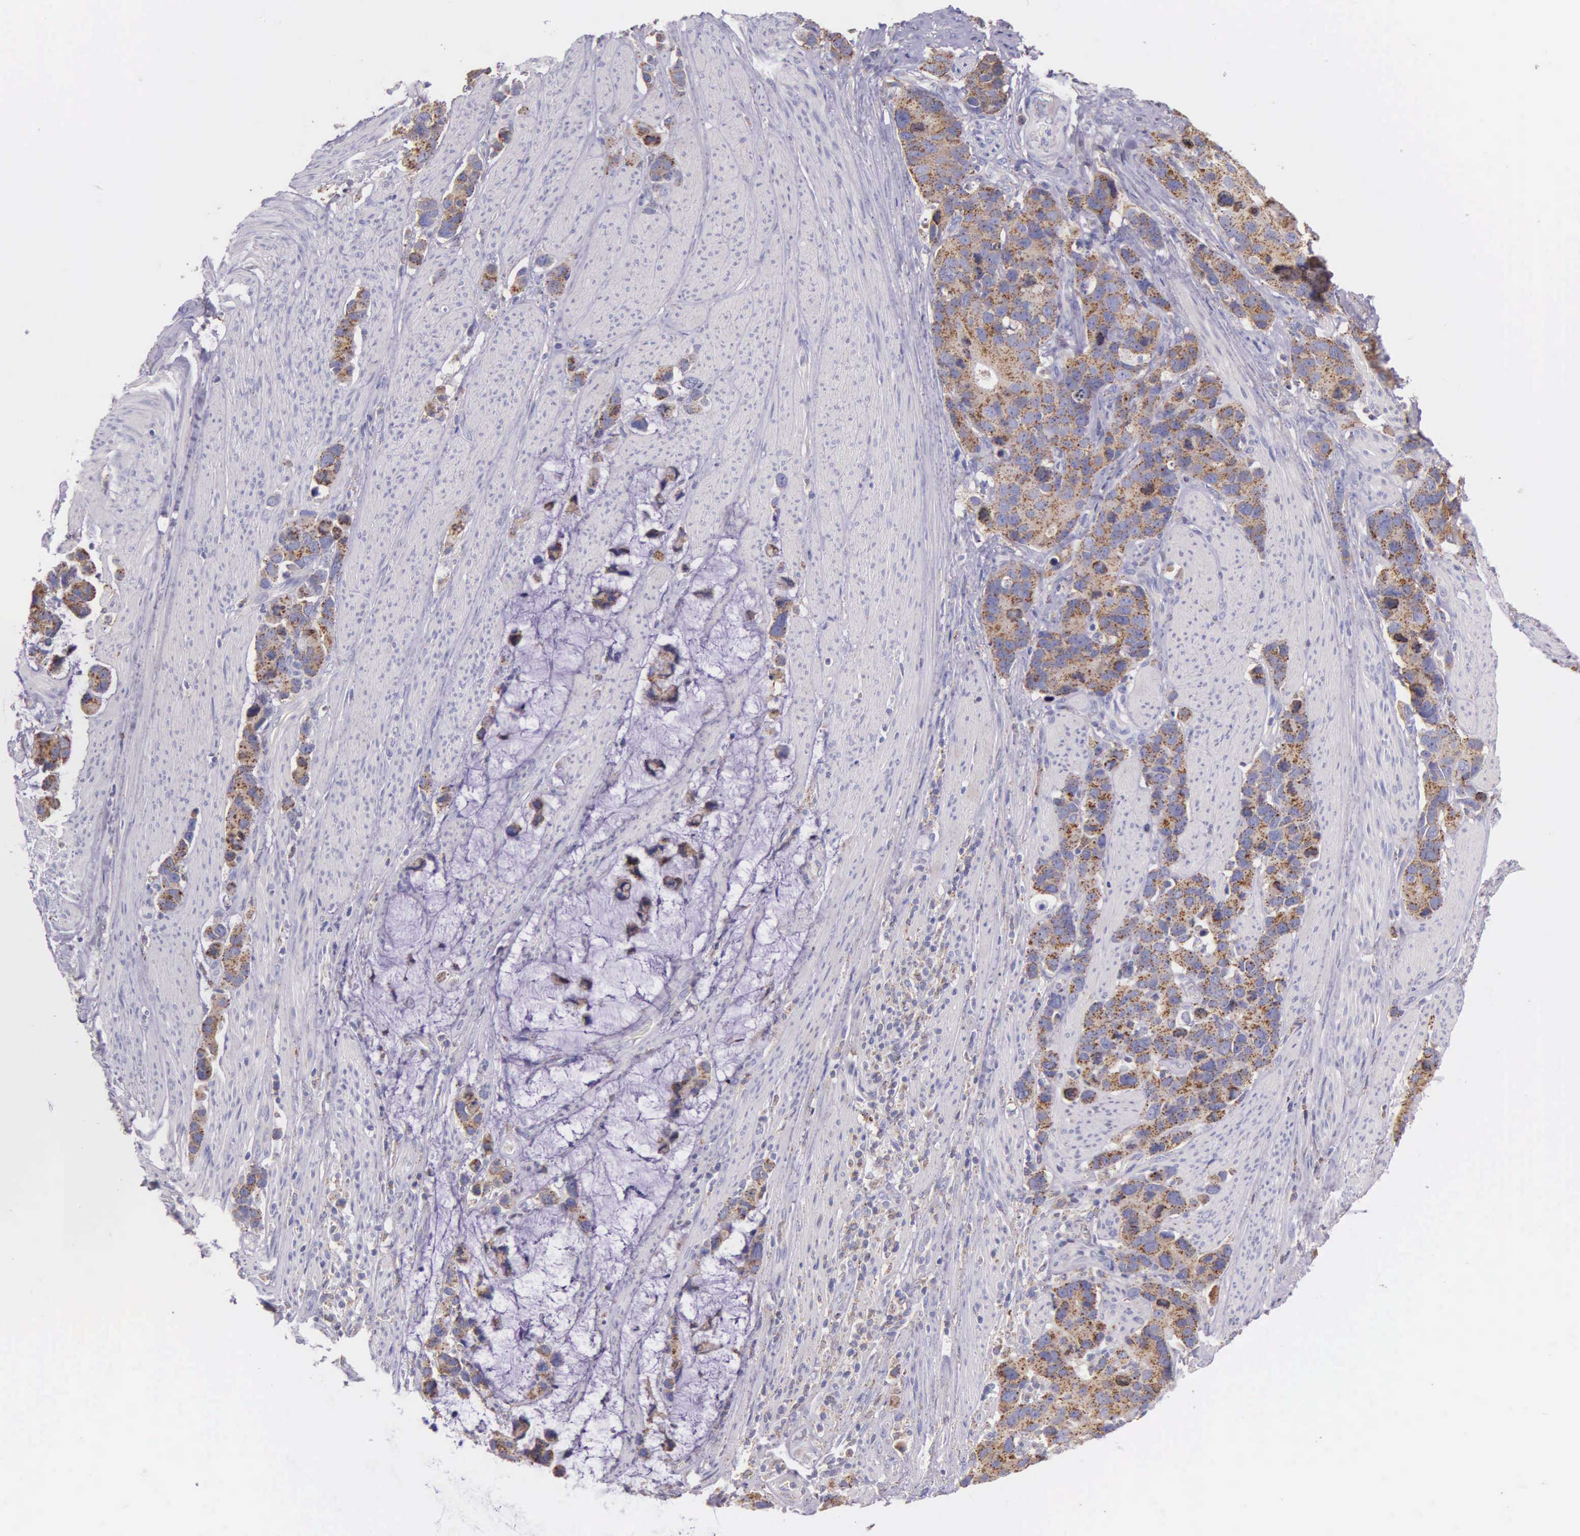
{"staining": {"intensity": "moderate", "quantity": ">75%", "location": "cytoplasmic/membranous"}, "tissue": "stomach cancer", "cell_type": "Tumor cells", "image_type": "cancer", "snomed": [{"axis": "morphology", "description": "Adenocarcinoma, NOS"}, {"axis": "topography", "description": "Stomach, upper"}], "caption": "Stomach cancer stained with a protein marker demonstrates moderate staining in tumor cells.", "gene": "MIA2", "patient": {"sex": "male", "age": 71}}